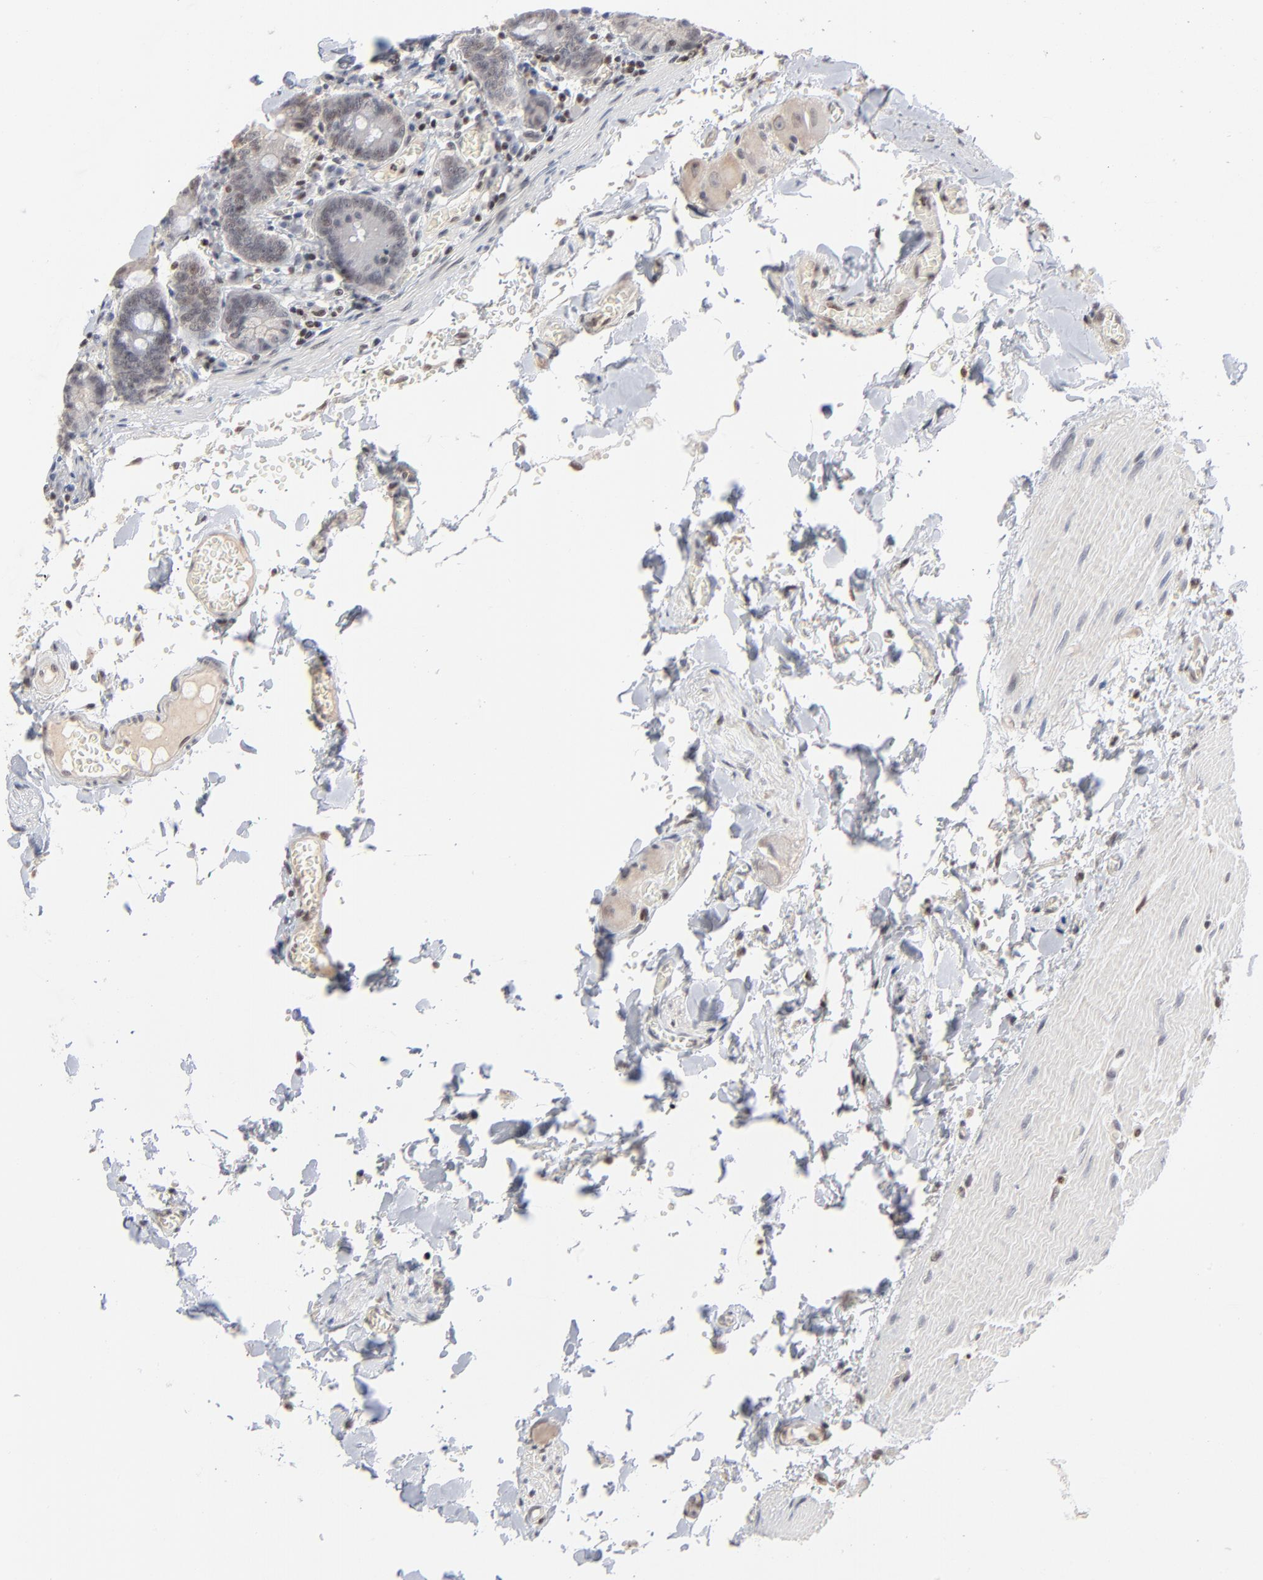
{"staining": {"intensity": "negative", "quantity": "none", "location": "none"}, "tissue": "small intestine", "cell_type": "Glandular cells", "image_type": "normal", "snomed": [{"axis": "morphology", "description": "Normal tissue, NOS"}, {"axis": "topography", "description": "Small intestine"}], "caption": "A high-resolution histopathology image shows immunohistochemistry (IHC) staining of normal small intestine, which demonstrates no significant expression in glandular cells. The staining is performed using DAB (3,3'-diaminobenzidine) brown chromogen with nuclei counter-stained in using hematoxylin.", "gene": "MAX", "patient": {"sex": "male", "age": 71}}